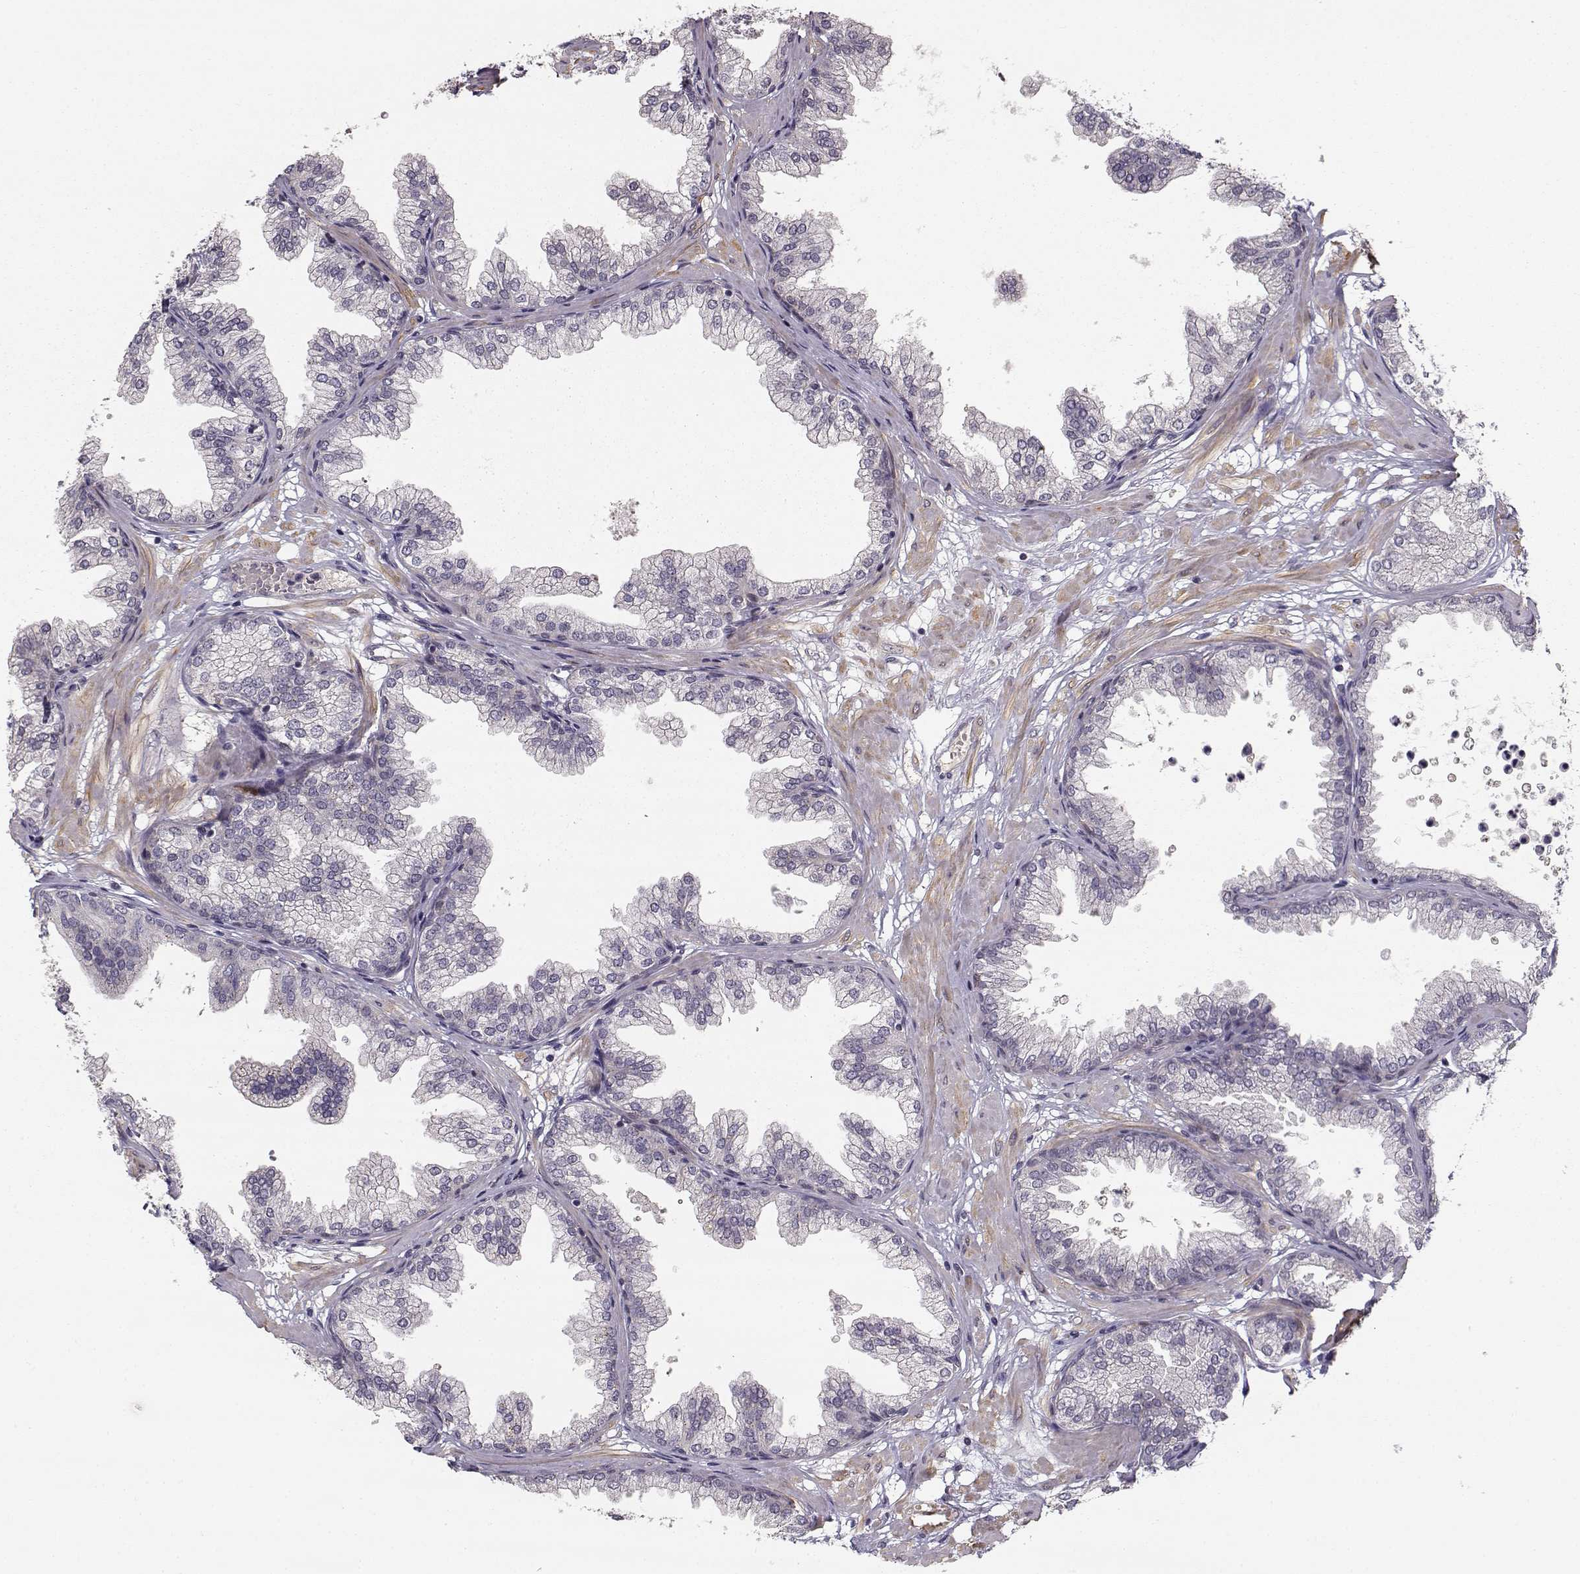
{"staining": {"intensity": "negative", "quantity": "none", "location": "none"}, "tissue": "prostate", "cell_type": "Glandular cells", "image_type": "normal", "snomed": [{"axis": "morphology", "description": "Normal tissue, NOS"}, {"axis": "topography", "description": "Prostate"}], "caption": "Protein analysis of normal prostate demonstrates no significant positivity in glandular cells. (DAB IHC visualized using brightfield microscopy, high magnification).", "gene": "RGS9BP", "patient": {"sex": "male", "age": 37}}